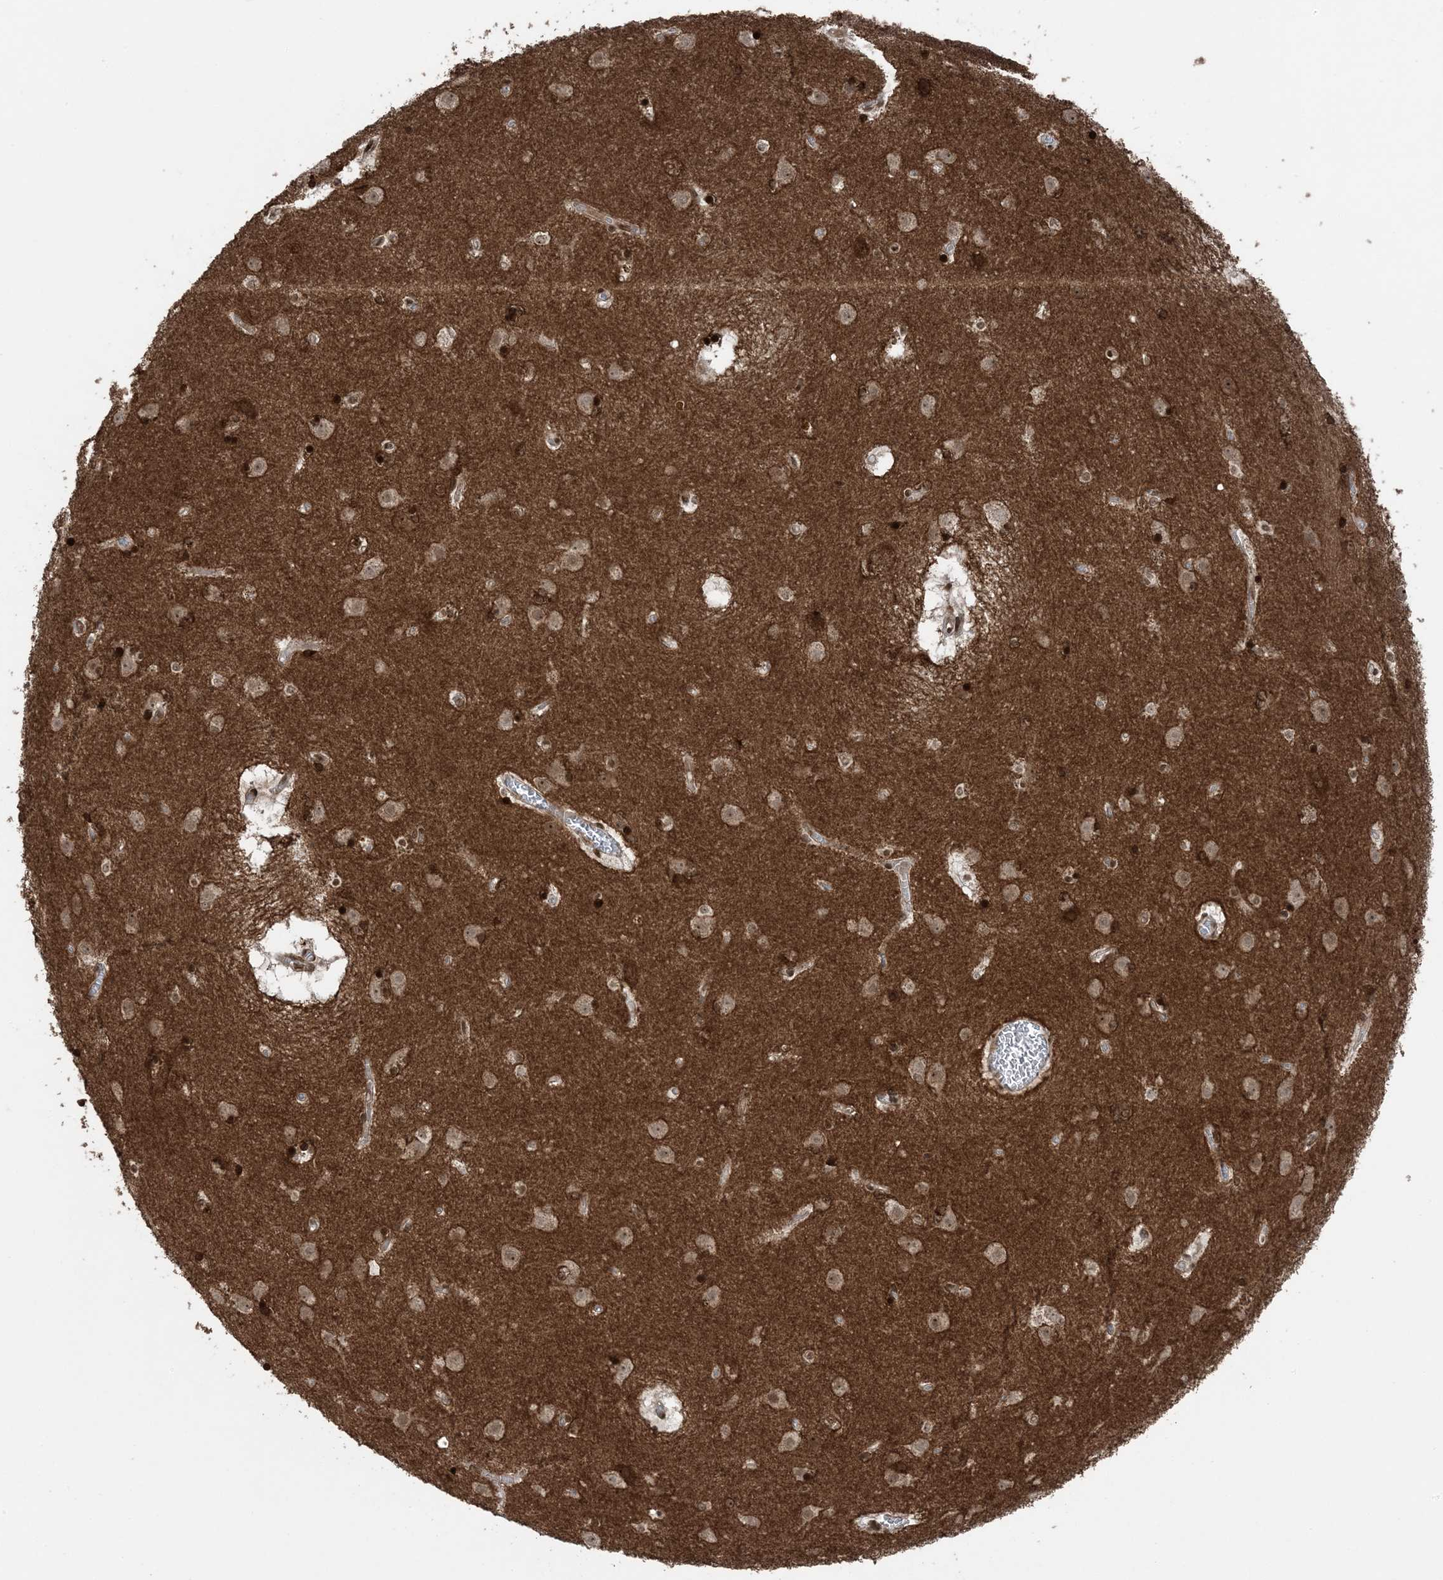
{"staining": {"intensity": "strong", "quantity": ">75%", "location": "cytoplasmic/membranous,nuclear"}, "tissue": "caudate", "cell_type": "Glial cells", "image_type": "normal", "snomed": [{"axis": "morphology", "description": "Normal tissue, NOS"}, {"axis": "topography", "description": "Lateral ventricle wall"}], "caption": "Caudate stained for a protein (brown) shows strong cytoplasmic/membranous,nuclear positive staining in about >75% of glial cells.", "gene": "ZFAND2B", "patient": {"sex": "male", "age": 70}}